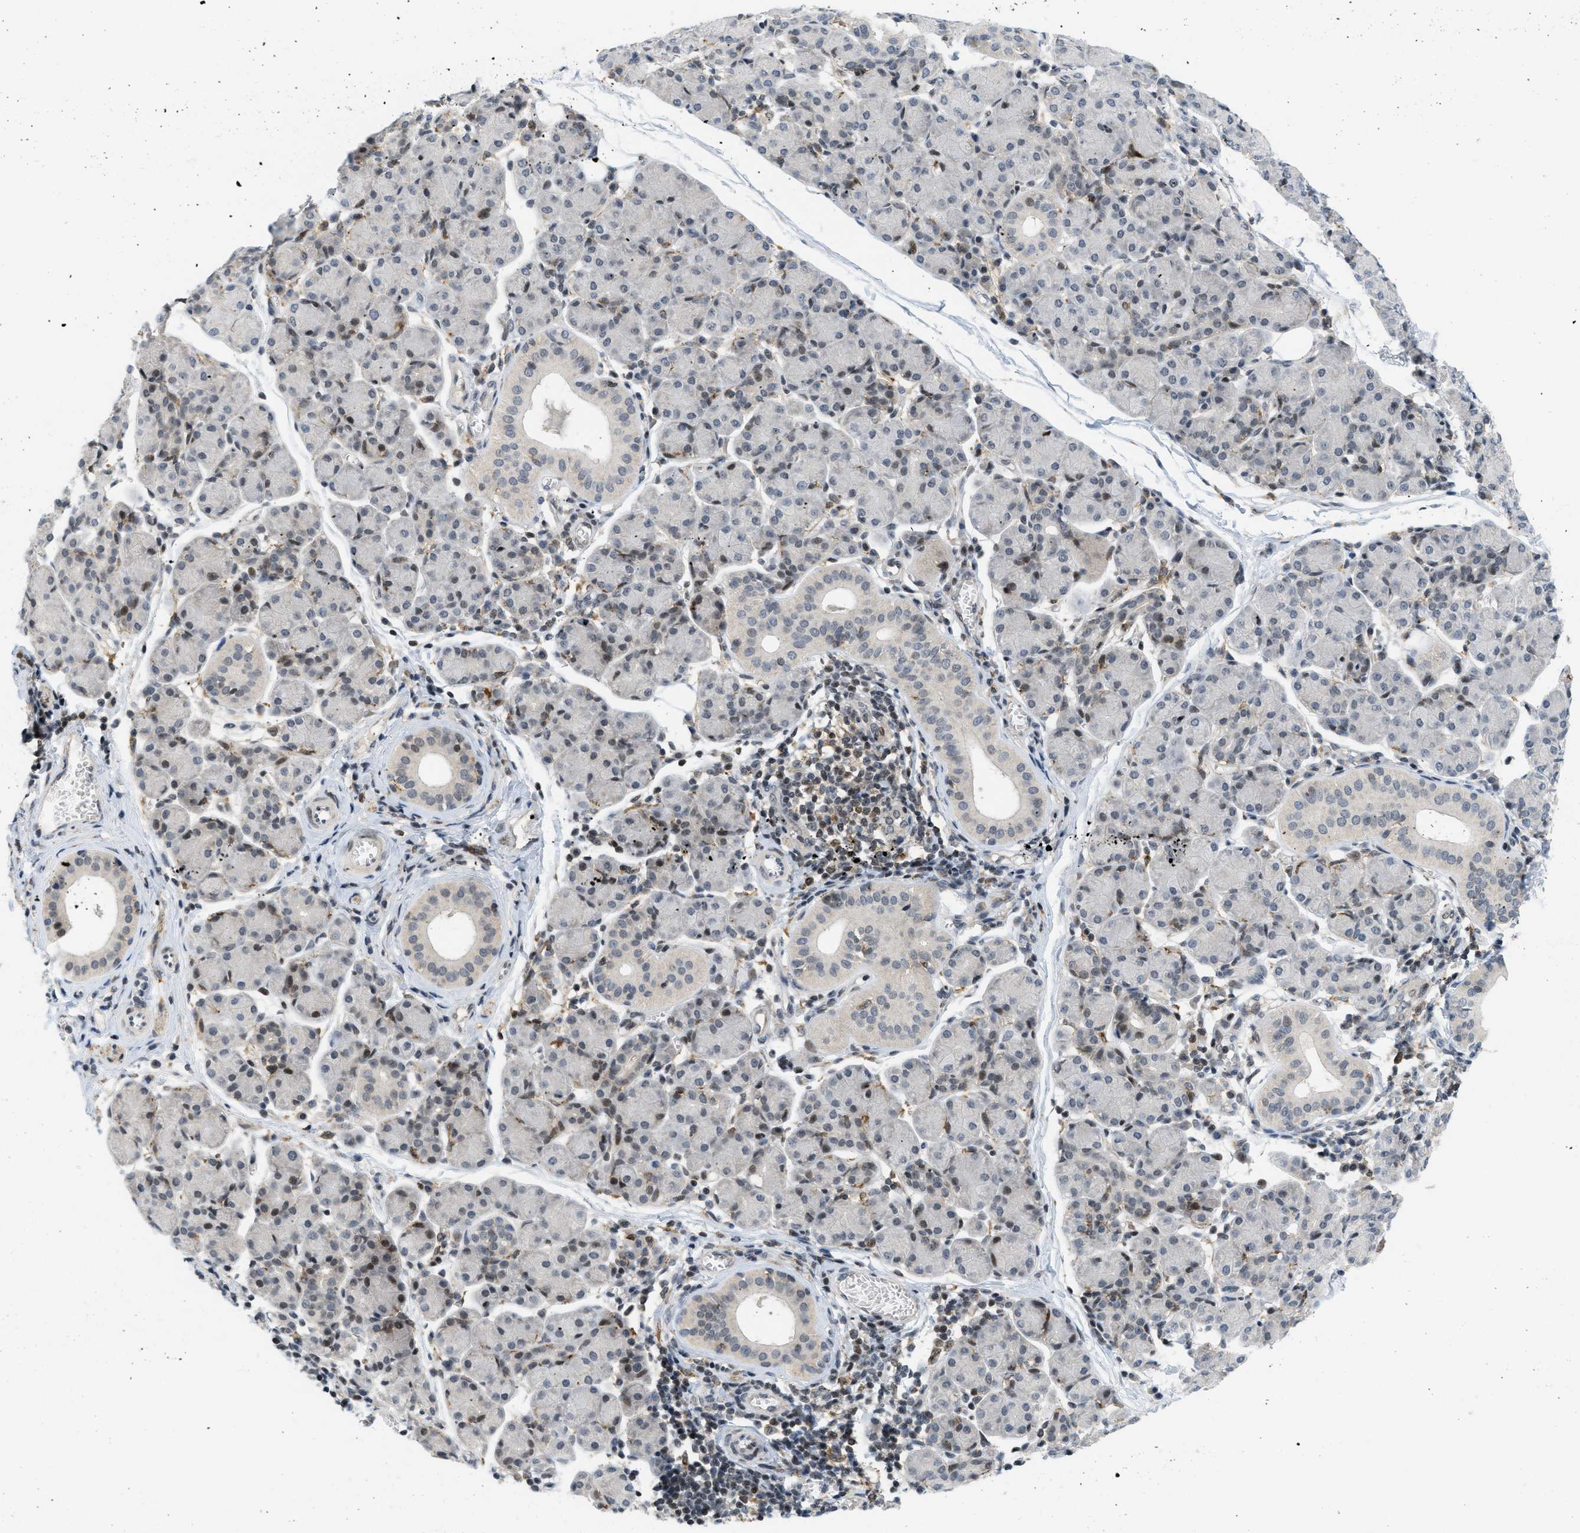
{"staining": {"intensity": "moderate", "quantity": "25%-75%", "location": "nuclear"}, "tissue": "salivary gland", "cell_type": "Glandular cells", "image_type": "normal", "snomed": [{"axis": "morphology", "description": "Normal tissue, NOS"}, {"axis": "morphology", "description": "Inflammation, NOS"}, {"axis": "topography", "description": "Lymph node"}, {"axis": "topography", "description": "Salivary gland"}], "caption": "Salivary gland stained with DAB IHC reveals medium levels of moderate nuclear staining in about 25%-75% of glandular cells.", "gene": "ING1", "patient": {"sex": "male", "age": 3}}